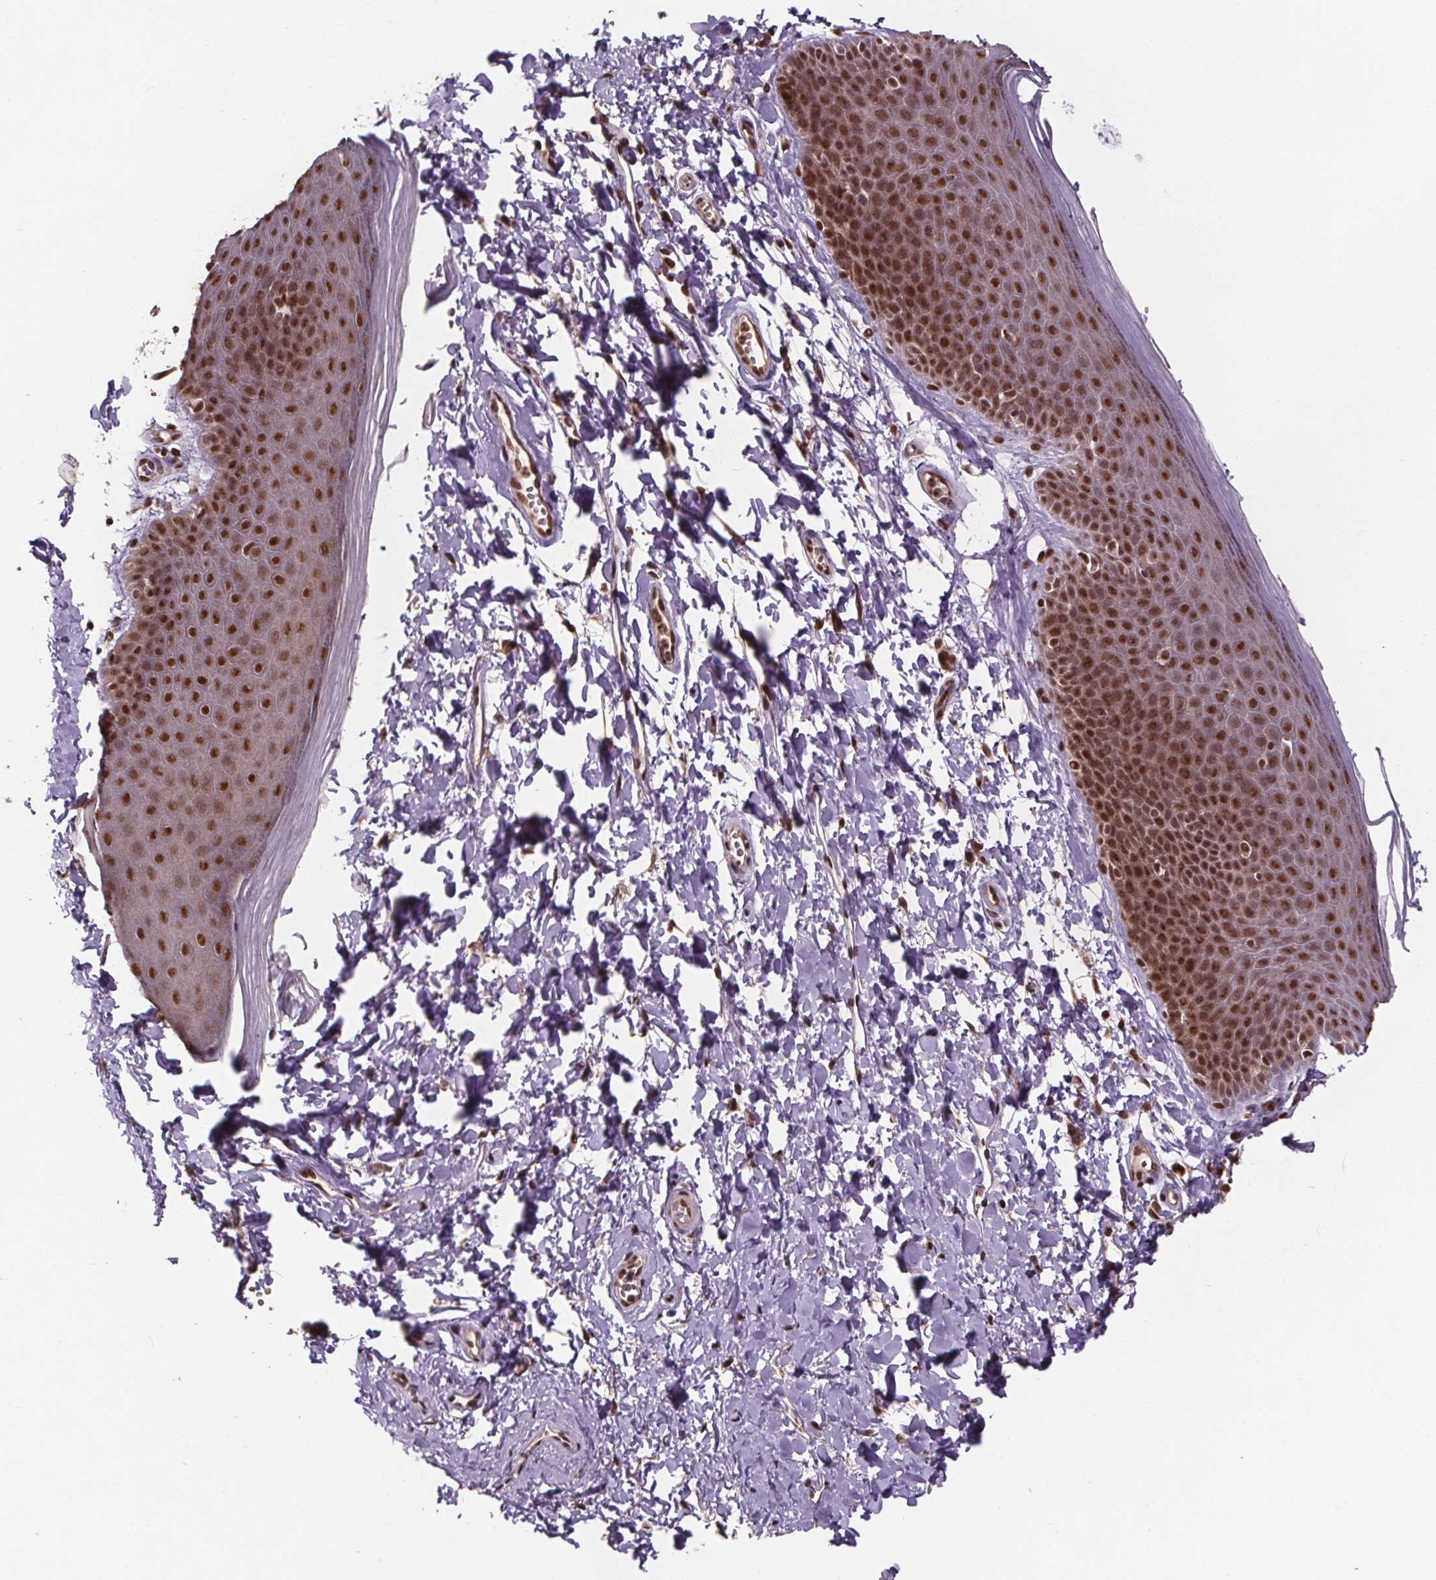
{"staining": {"intensity": "moderate", "quantity": ">75%", "location": "nuclear"}, "tissue": "skin", "cell_type": "Epidermal cells", "image_type": "normal", "snomed": [{"axis": "morphology", "description": "Normal tissue, NOS"}, {"axis": "topography", "description": "Anal"}], "caption": "Protein analysis of unremarkable skin exhibits moderate nuclear expression in about >75% of epidermal cells. The protein is shown in brown color, while the nuclei are stained blue.", "gene": "JARID2", "patient": {"sex": "male", "age": 53}}